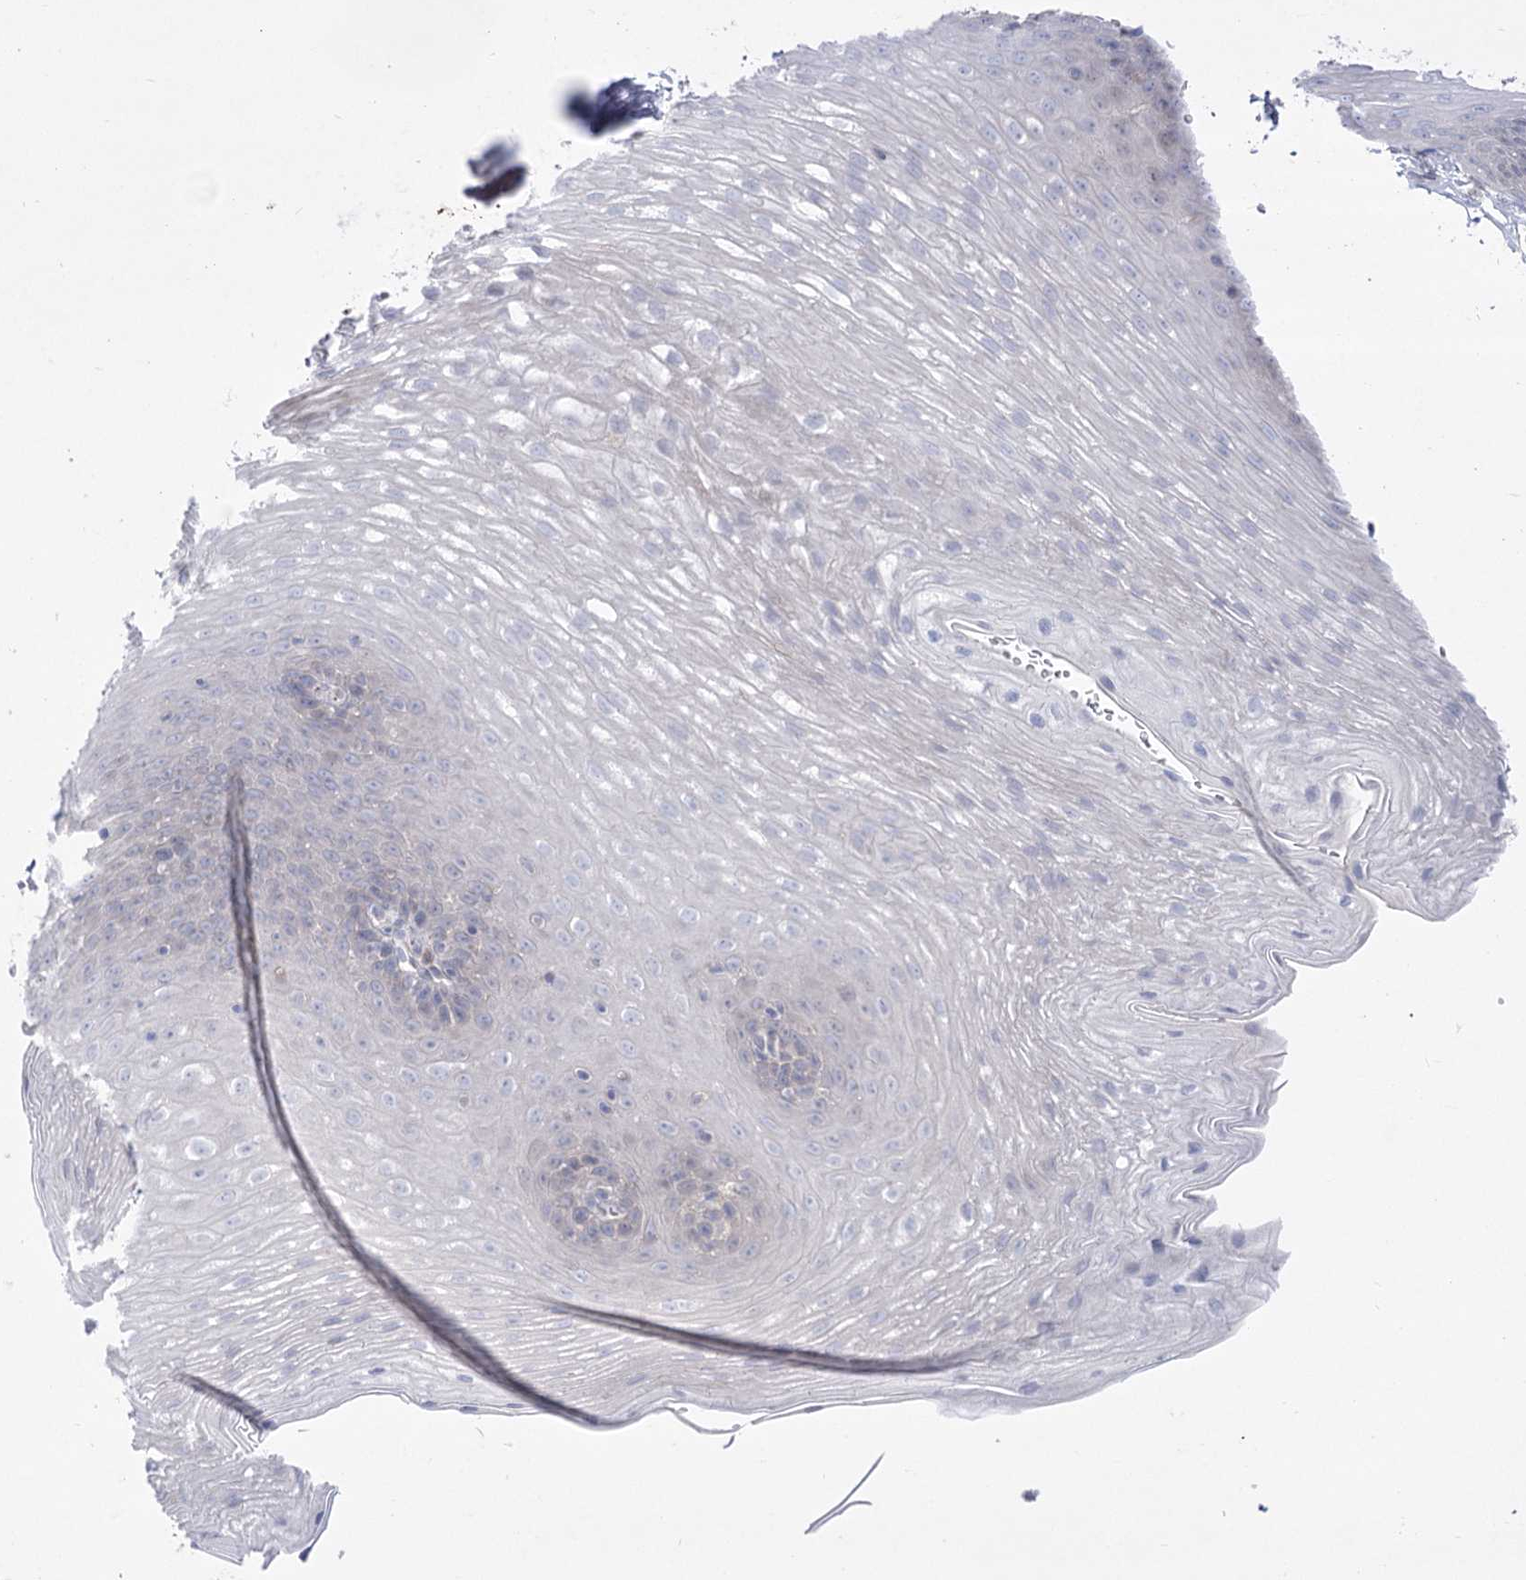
{"staining": {"intensity": "negative", "quantity": "none", "location": "none"}, "tissue": "esophagus", "cell_type": "Squamous epithelial cells", "image_type": "normal", "snomed": [{"axis": "morphology", "description": "Normal tissue, NOS"}, {"axis": "topography", "description": "Esophagus"}], "caption": "This is an immunohistochemistry histopathology image of normal human esophagus. There is no positivity in squamous epithelial cells.", "gene": "HELT", "patient": {"sex": "female", "age": 66}}